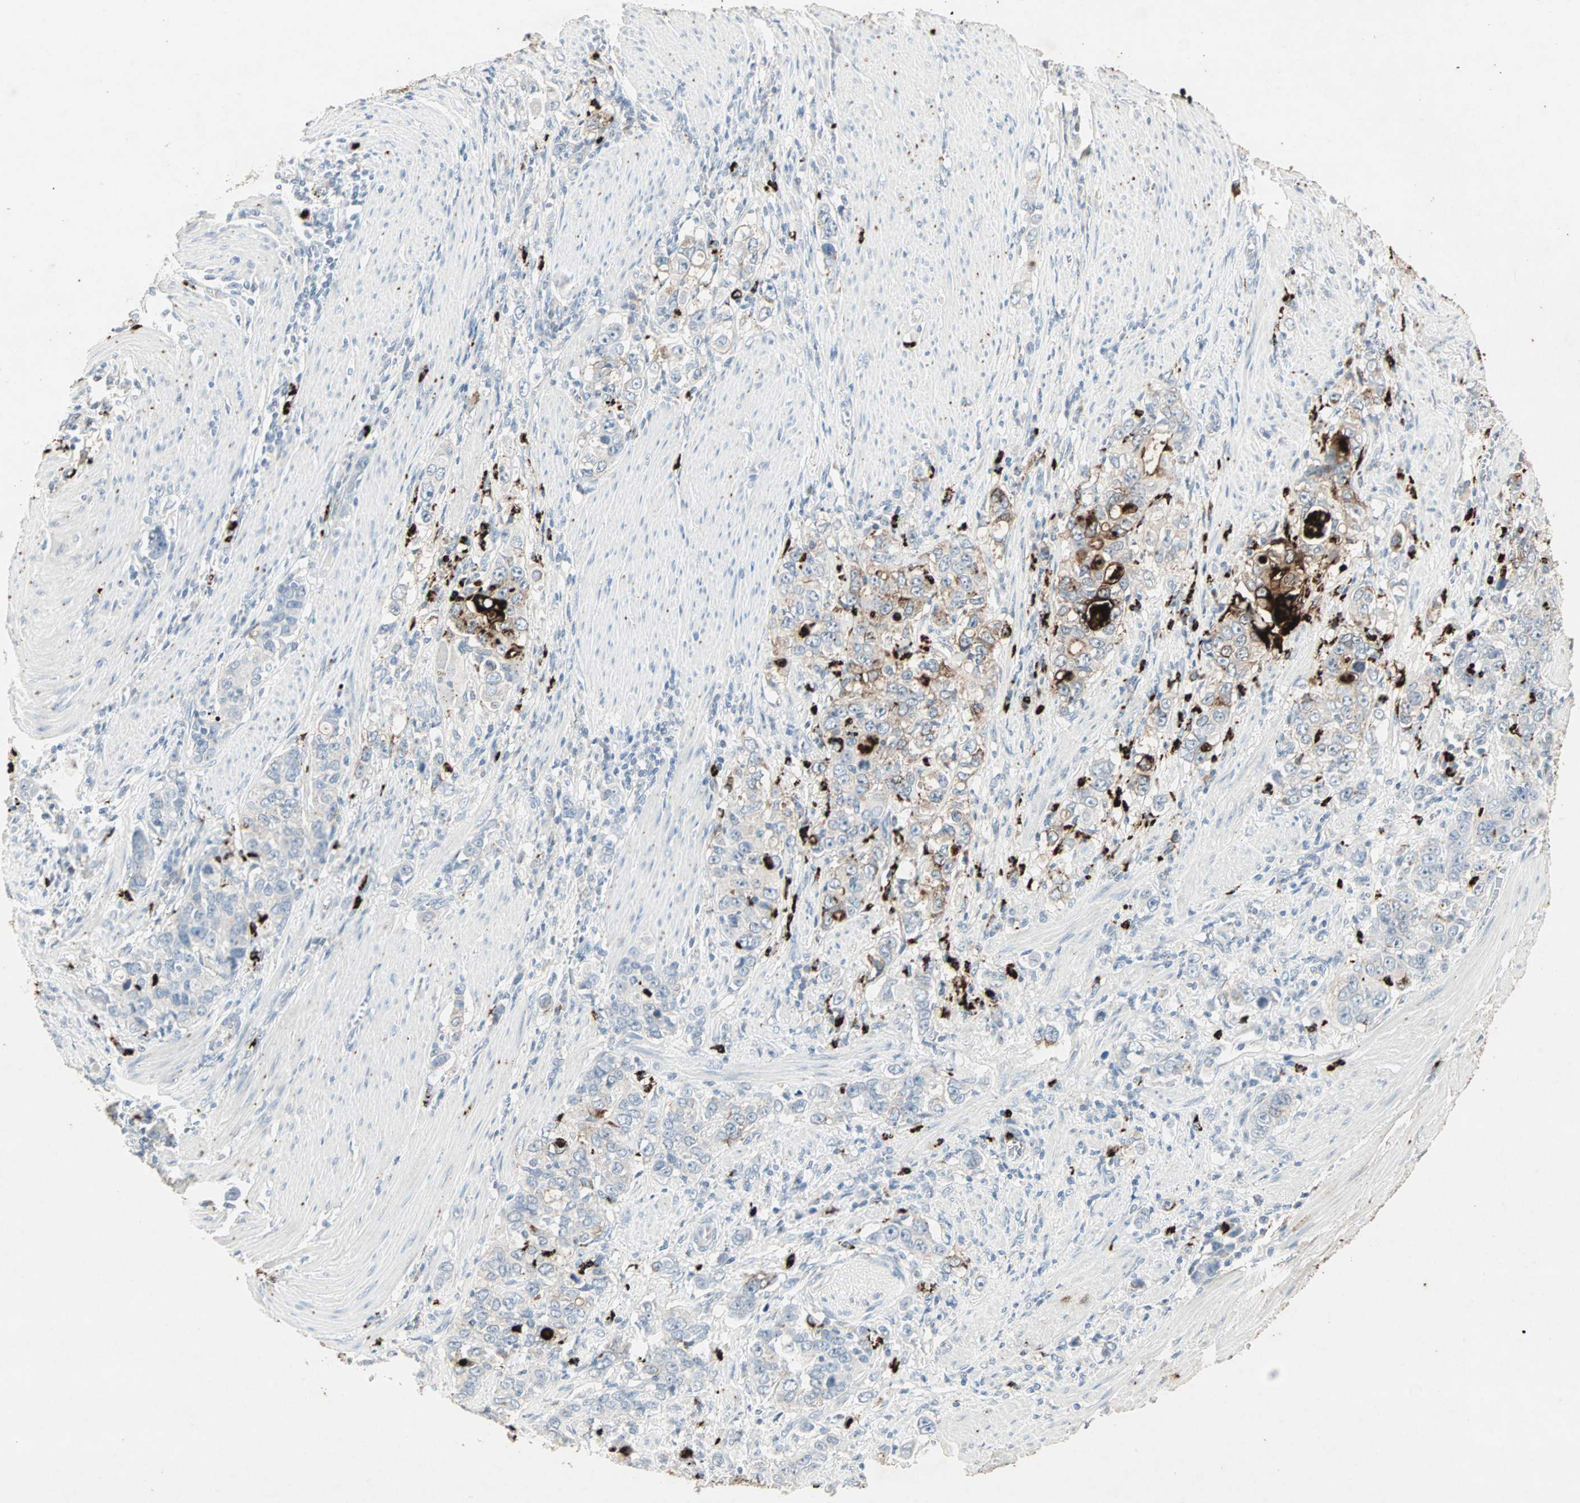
{"staining": {"intensity": "strong", "quantity": "25%-75%", "location": "cytoplasmic/membranous"}, "tissue": "stomach cancer", "cell_type": "Tumor cells", "image_type": "cancer", "snomed": [{"axis": "morphology", "description": "Adenocarcinoma, NOS"}, {"axis": "topography", "description": "Stomach, lower"}], "caption": "Human adenocarcinoma (stomach) stained with a brown dye displays strong cytoplasmic/membranous positive expression in approximately 25%-75% of tumor cells.", "gene": "CEACAM6", "patient": {"sex": "female", "age": 72}}